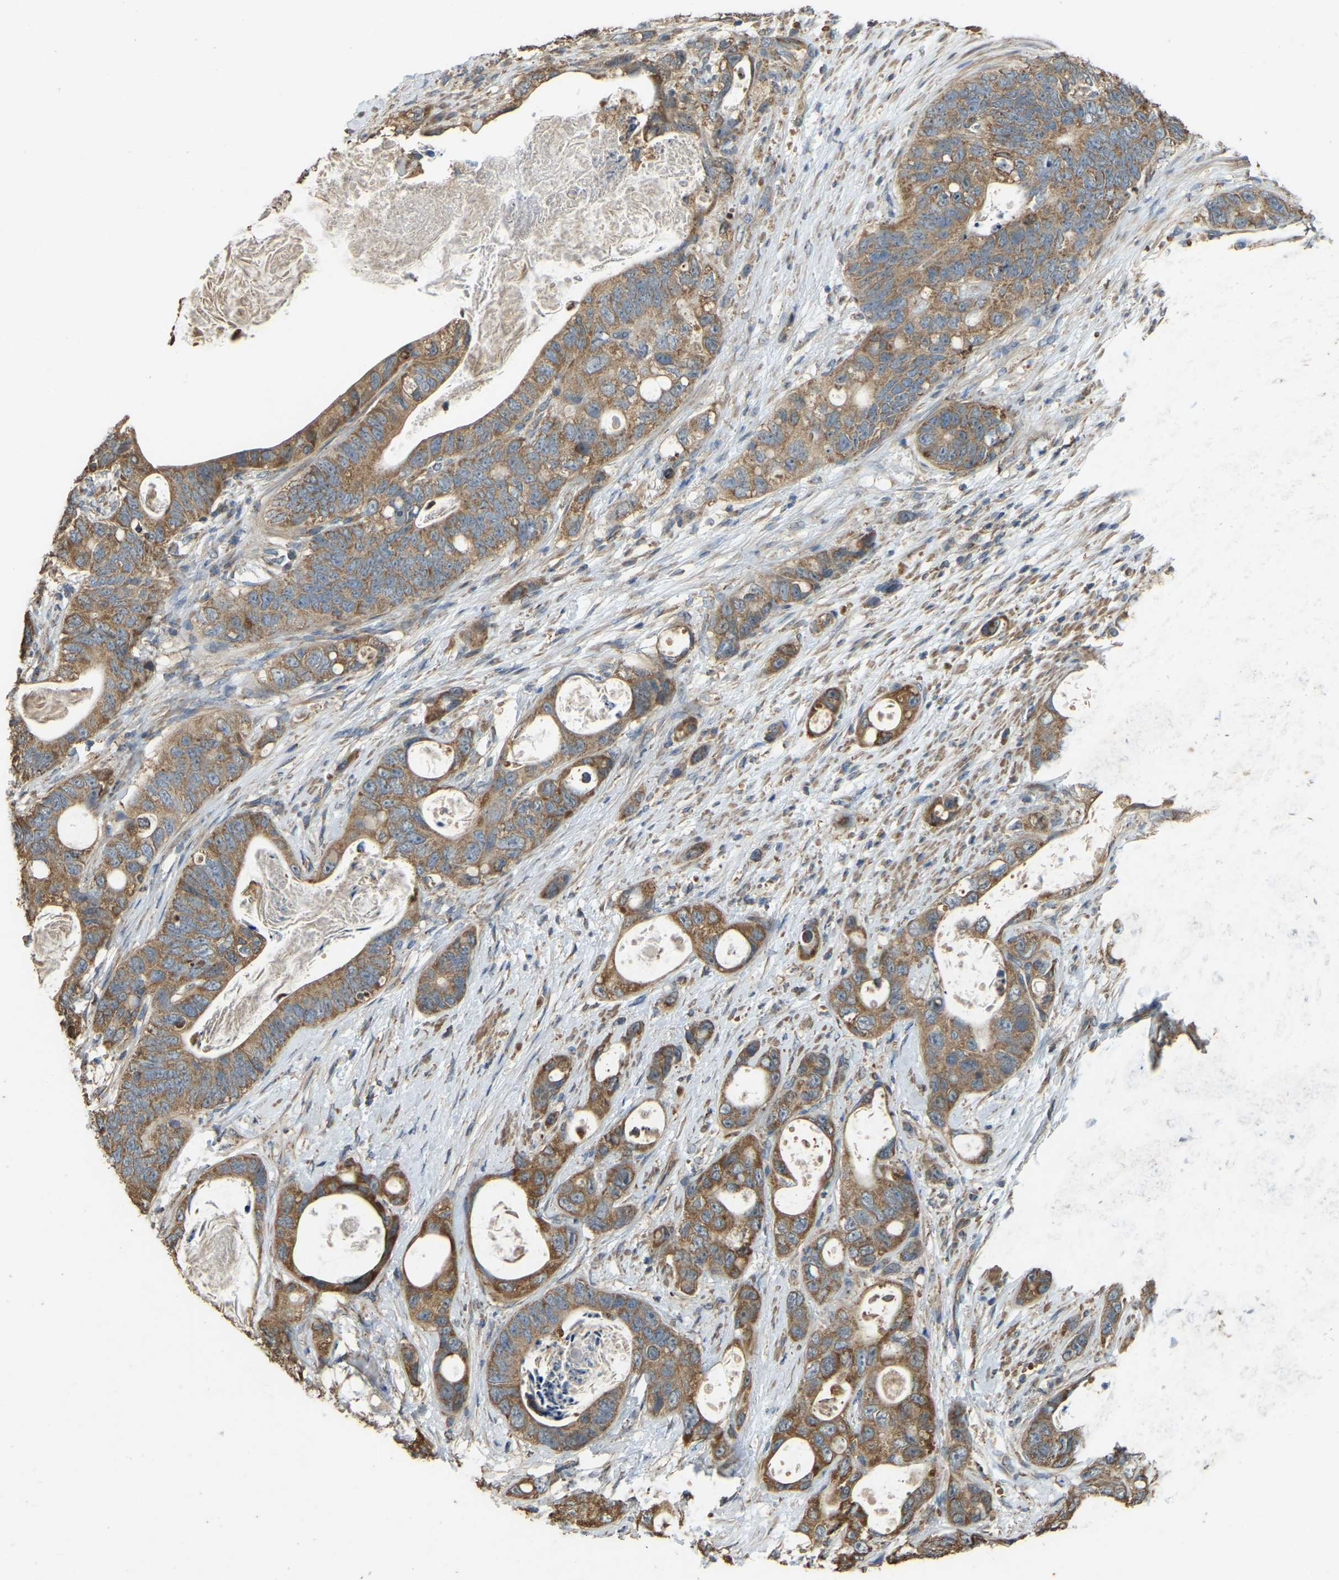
{"staining": {"intensity": "moderate", "quantity": ">75%", "location": "cytoplasmic/membranous"}, "tissue": "stomach cancer", "cell_type": "Tumor cells", "image_type": "cancer", "snomed": [{"axis": "morphology", "description": "Normal tissue, NOS"}, {"axis": "morphology", "description": "Adenocarcinoma, NOS"}, {"axis": "topography", "description": "Stomach"}], "caption": "A brown stain labels moderate cytoplasmic/membranous positivity of a protein in adenocarcinoma (stomach) tumor cells.", "gene": "GNG2", "patient": {"sex": "female", "age": 89}}